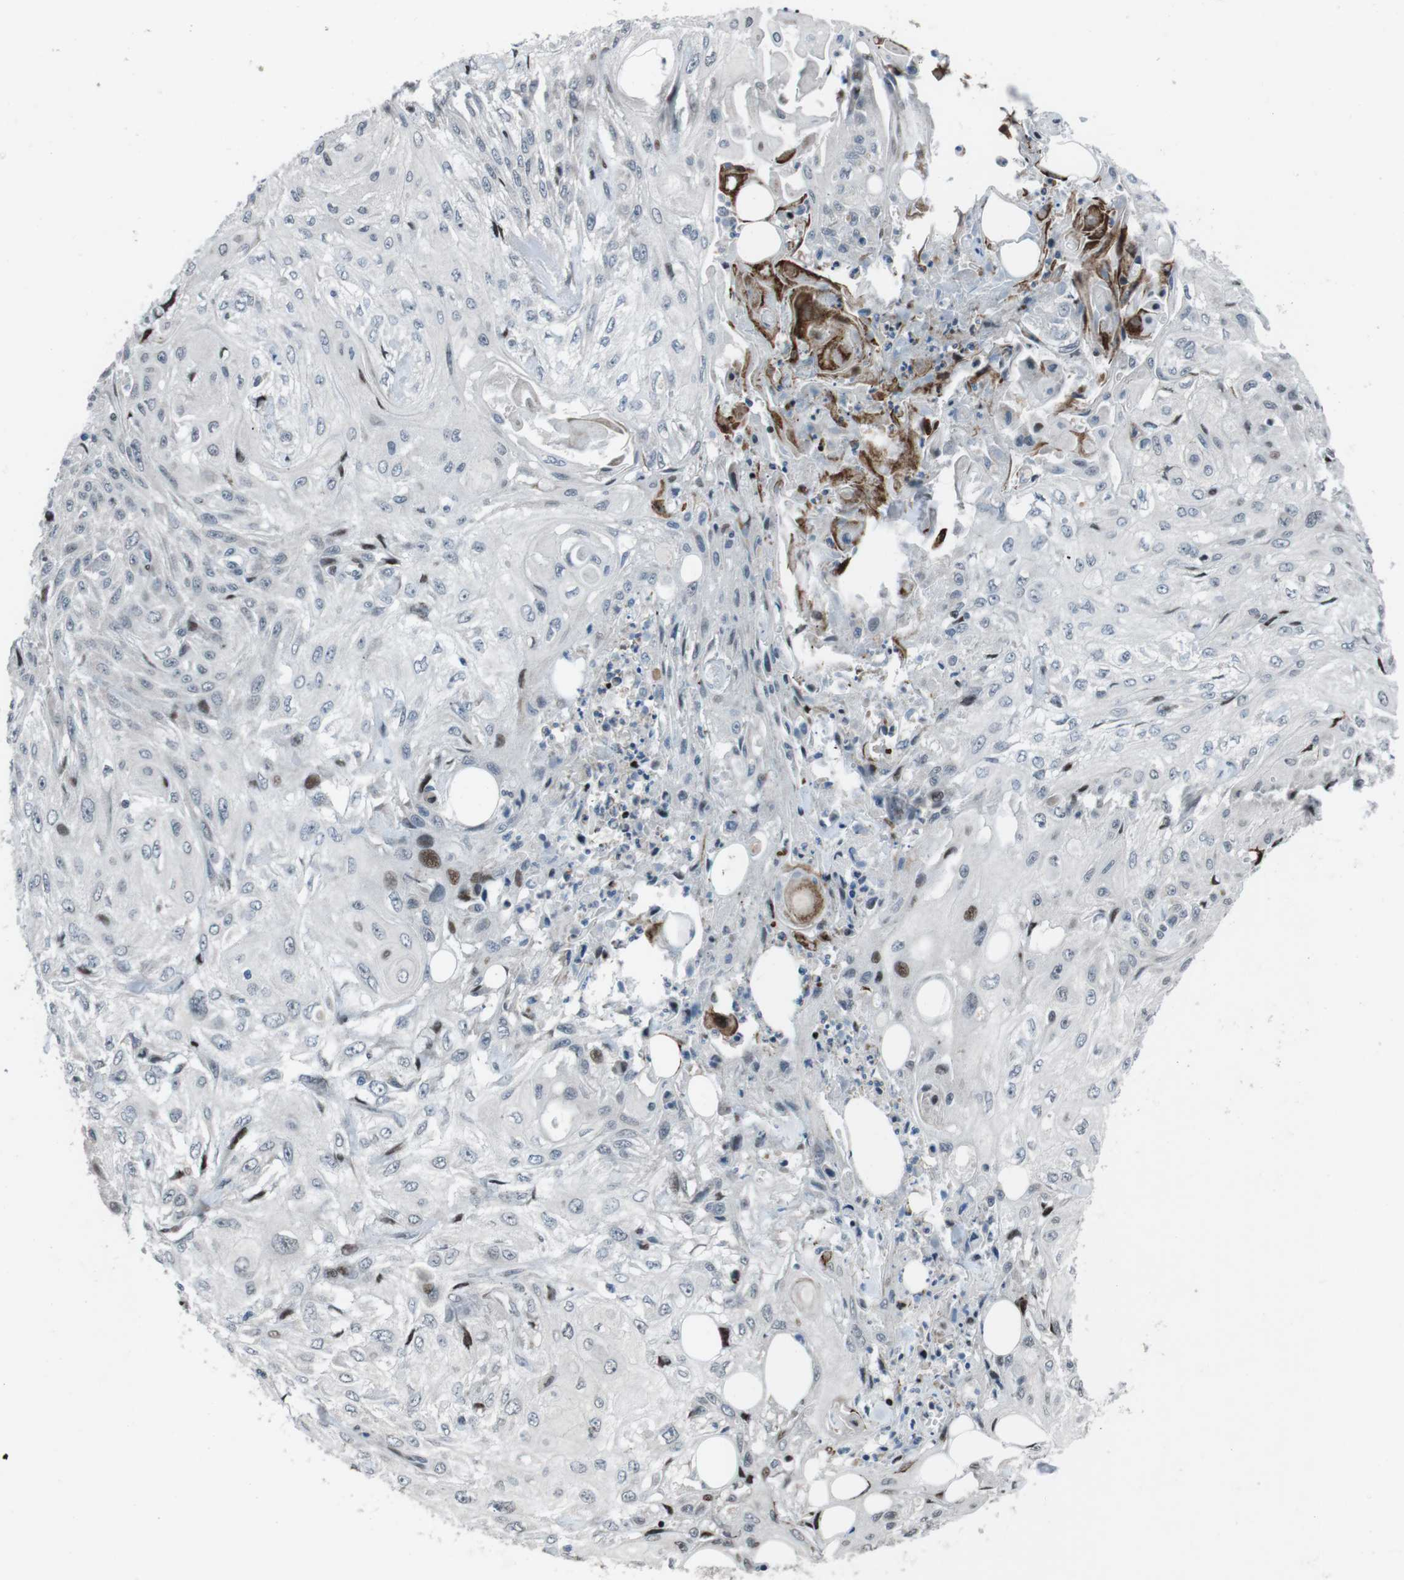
{"staining": {"intensity": "moderate", "quantity": "<25%", "location": "nuclear"}, "tissue": "skin cancer", "cell_type": "Tumor cells", "image_type": "cancer", "snomed": [{"axis": "morphology", "description": "Squamous cell carcinoma, NOS"}, {"axis": "topography", "description": "Skin"}], "caption": "Immunohistochemical staining of skin cancer demonstrates moderate nuclear protein staining in approximately <25% of tumor cells.", "gene": "PBRM1", "patient": {"sex": "male", "age": 75}}